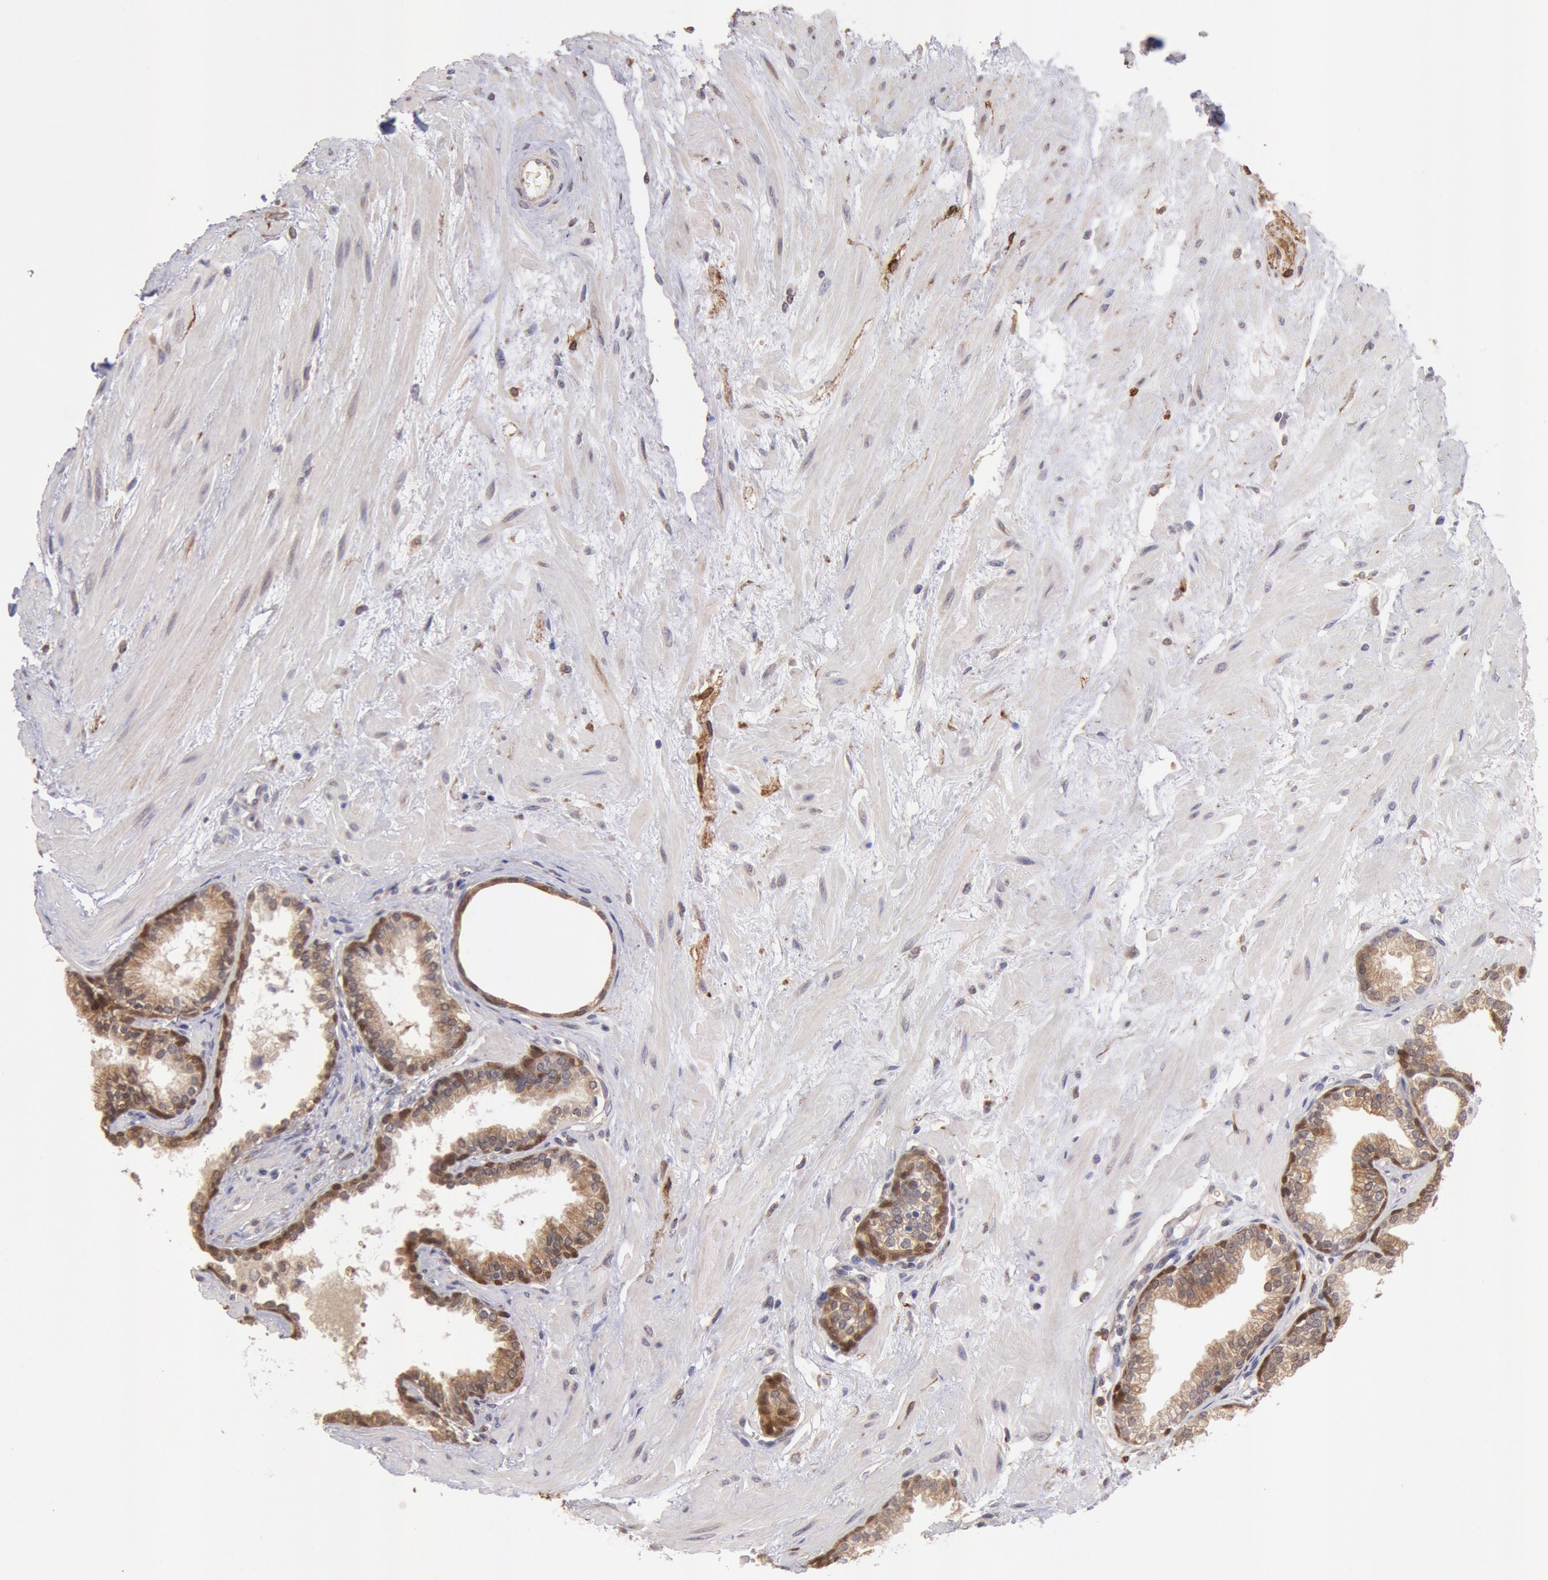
{"staining": {"intensity": "moderate", "quantity": ">75%", "location": "cytoplasmic/membranous,nuclear"}, "tissue": "prostate", "cell_type": "Glandular cells", "image_type": "normal", "snomed": [{"axis": "morphology", "description": "Normal tissue, NOS"}, {"axis": "topography", "description": "Prostate"}], "caption": "IHC staining of benign prostate, which exhibits medium levels of moderate cytoplasmic/membranous,nuclear staining in about >75% of glandular cells indicating moderate cytoplasmic/membranous,nuclear protein staining. The staining was performed using DAB (brown) for protein detection and nuclei were counterstained in hematoxylin (blue).", "gene": "COMT", "patient": {"sex": "male", "age": 64}}